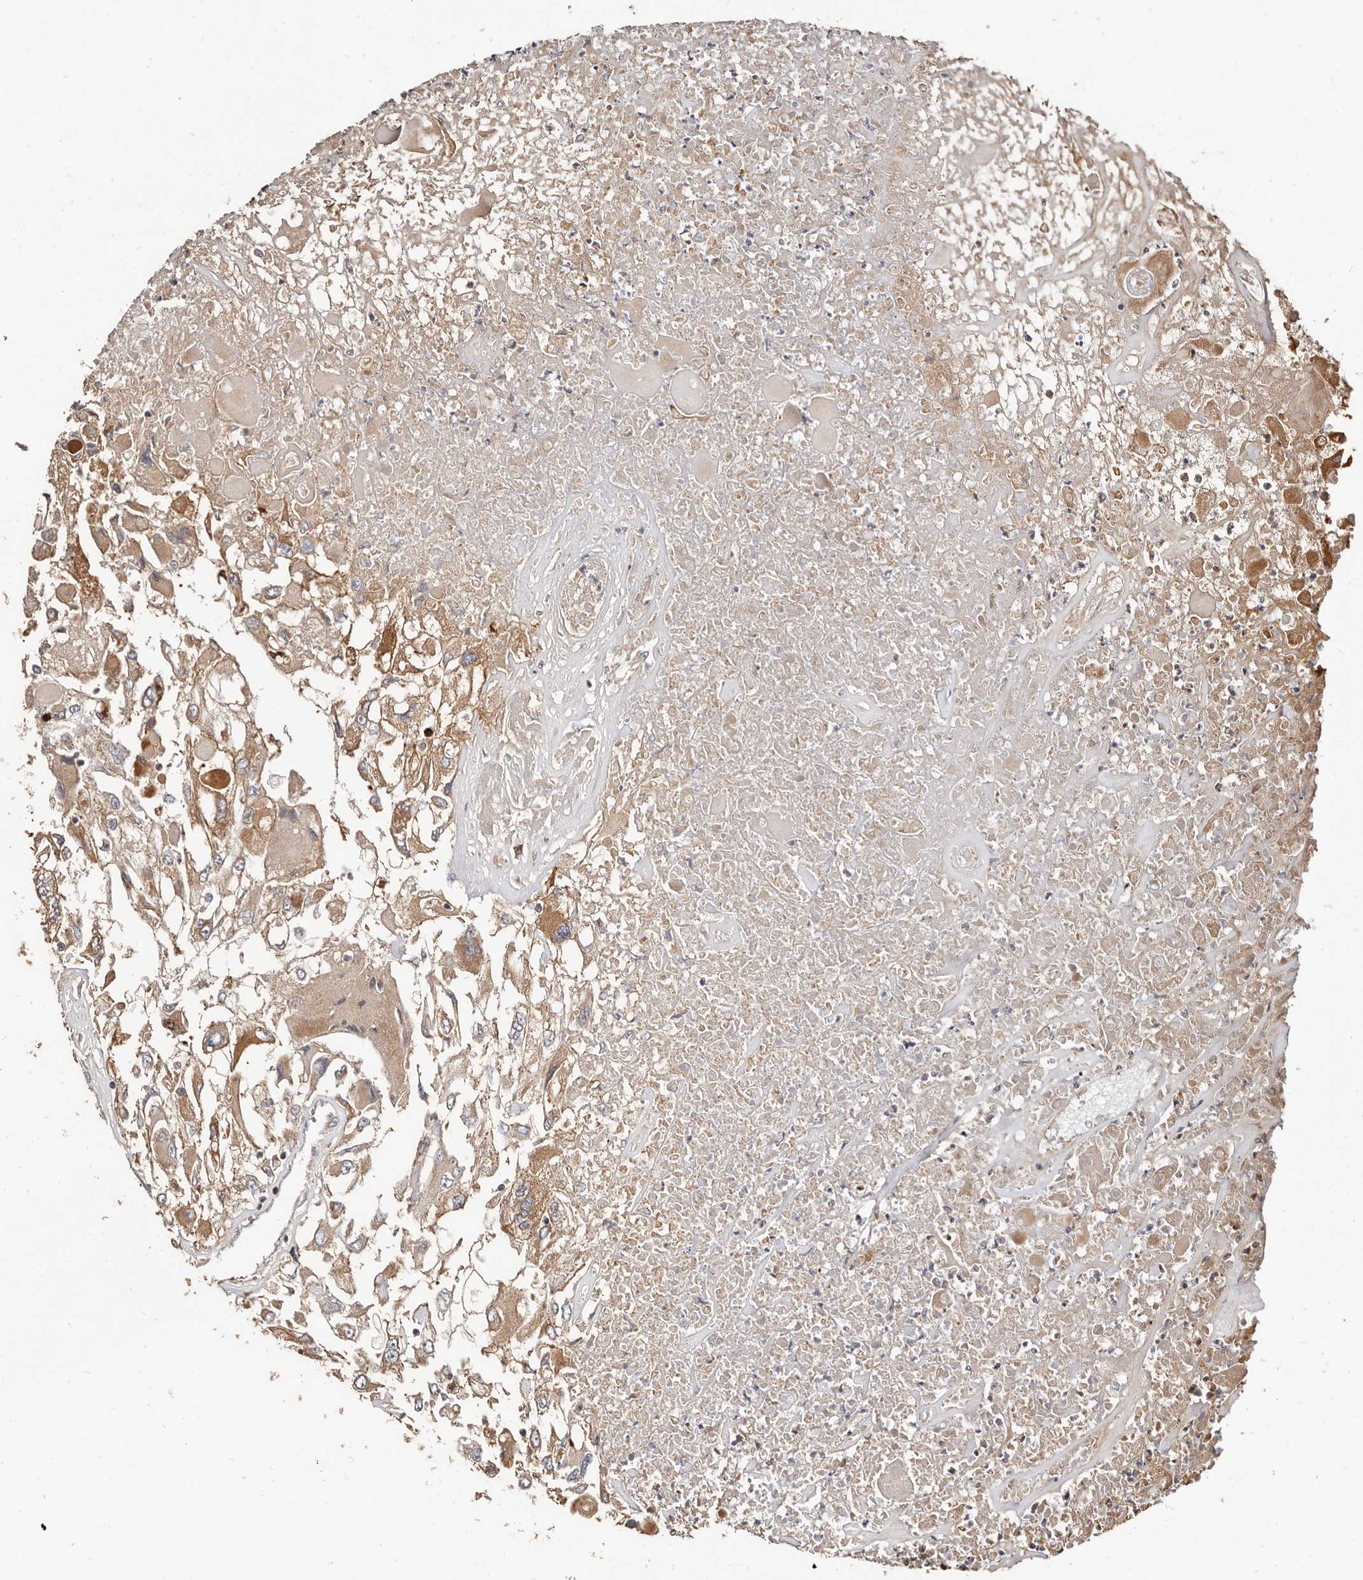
{"staining": {"intensity": "moderate", "quantity": ">75%", "location": "cytoplasmic/membranous"}, "tissue": "renal cancer", "cell_type": "Tumor cells", "image_type": "cancer", "snomed": [{"axis": "morphology", "description": "Adenocarcinoma, NOS"}, {"axis": "topography", "description": "Kidney"}], "caption": "Renal adenocarcinoma stained with IHC demonstrates moderate cytoplasmic/membranous staining in about >75% of tumor cells. The staining is performed using DAB (3,3'-diaminobenzidine) brown chromogen to label protein expression. The nuclei are counter-stained blue using hematoxylin.", "gene": "SMYD4", "patient": {"sex": "female", "age": 52}}